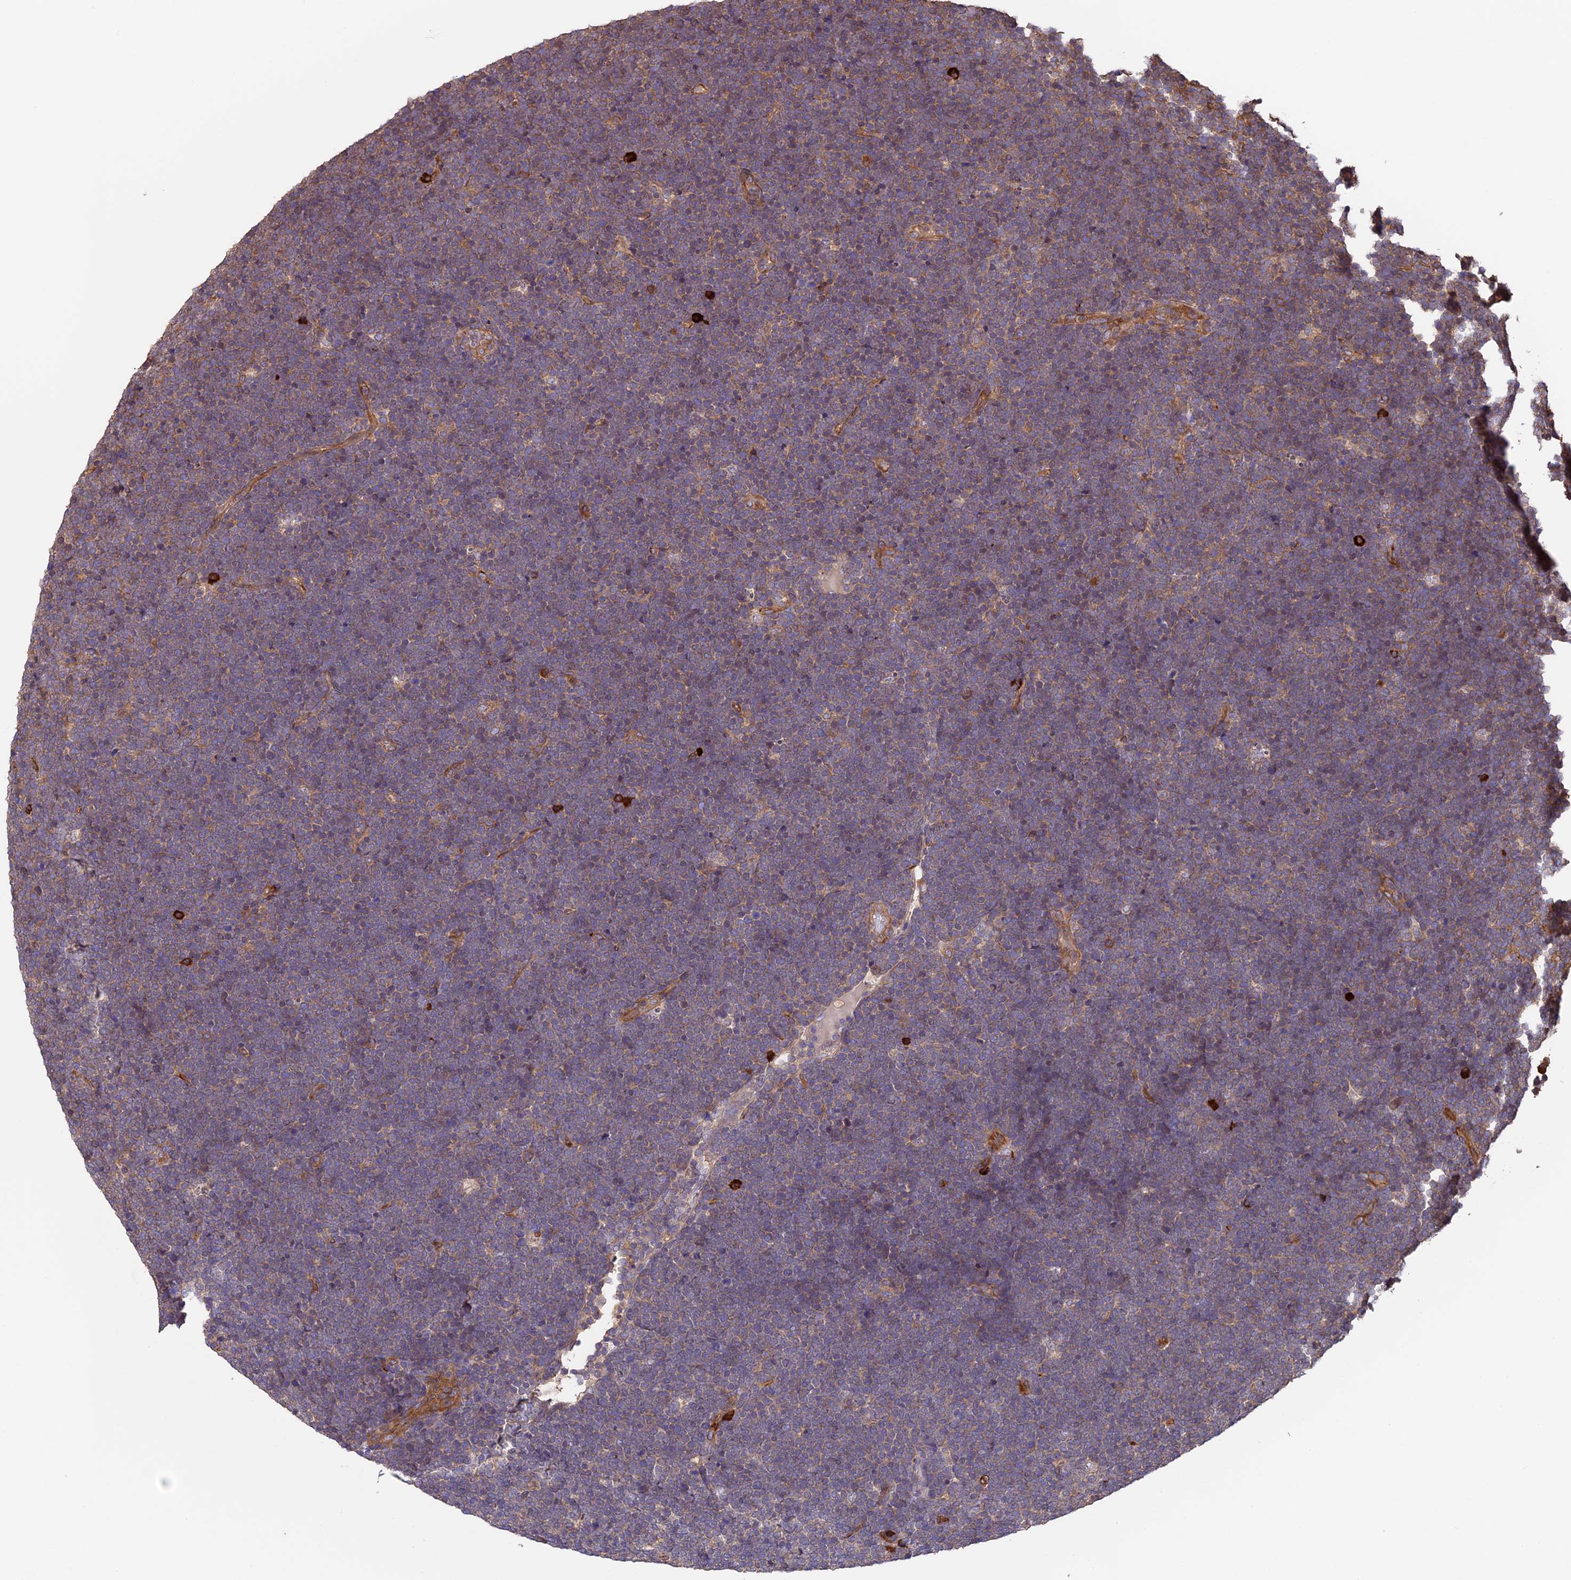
{"staining": {"intensity": "moderate", "quantity": "25%-75%", "location": "cytoplasmic/membranous"}, "tissue": "lymphoma", "cell_type": "Tumor cells", "image_type": "cancer", "snomed": [{"axis": "morphology", "description": "Malignant lymphoma, non-Hodgkin's type, High grade"}, {"axis": "topography", "description": "Lymph node"}], "caption": "A histopathology image of malignant lymphoma, non-Hodgkin's type (high-grade) stained for a protein shows moderate cytoplasmic/membranous brown staining in tumor cells. Immunohistochemistry stains the protein in brown and the nuclei are stained blue.", "gene": "GAS8", "patient": {"sex": "male", "age": 13}}